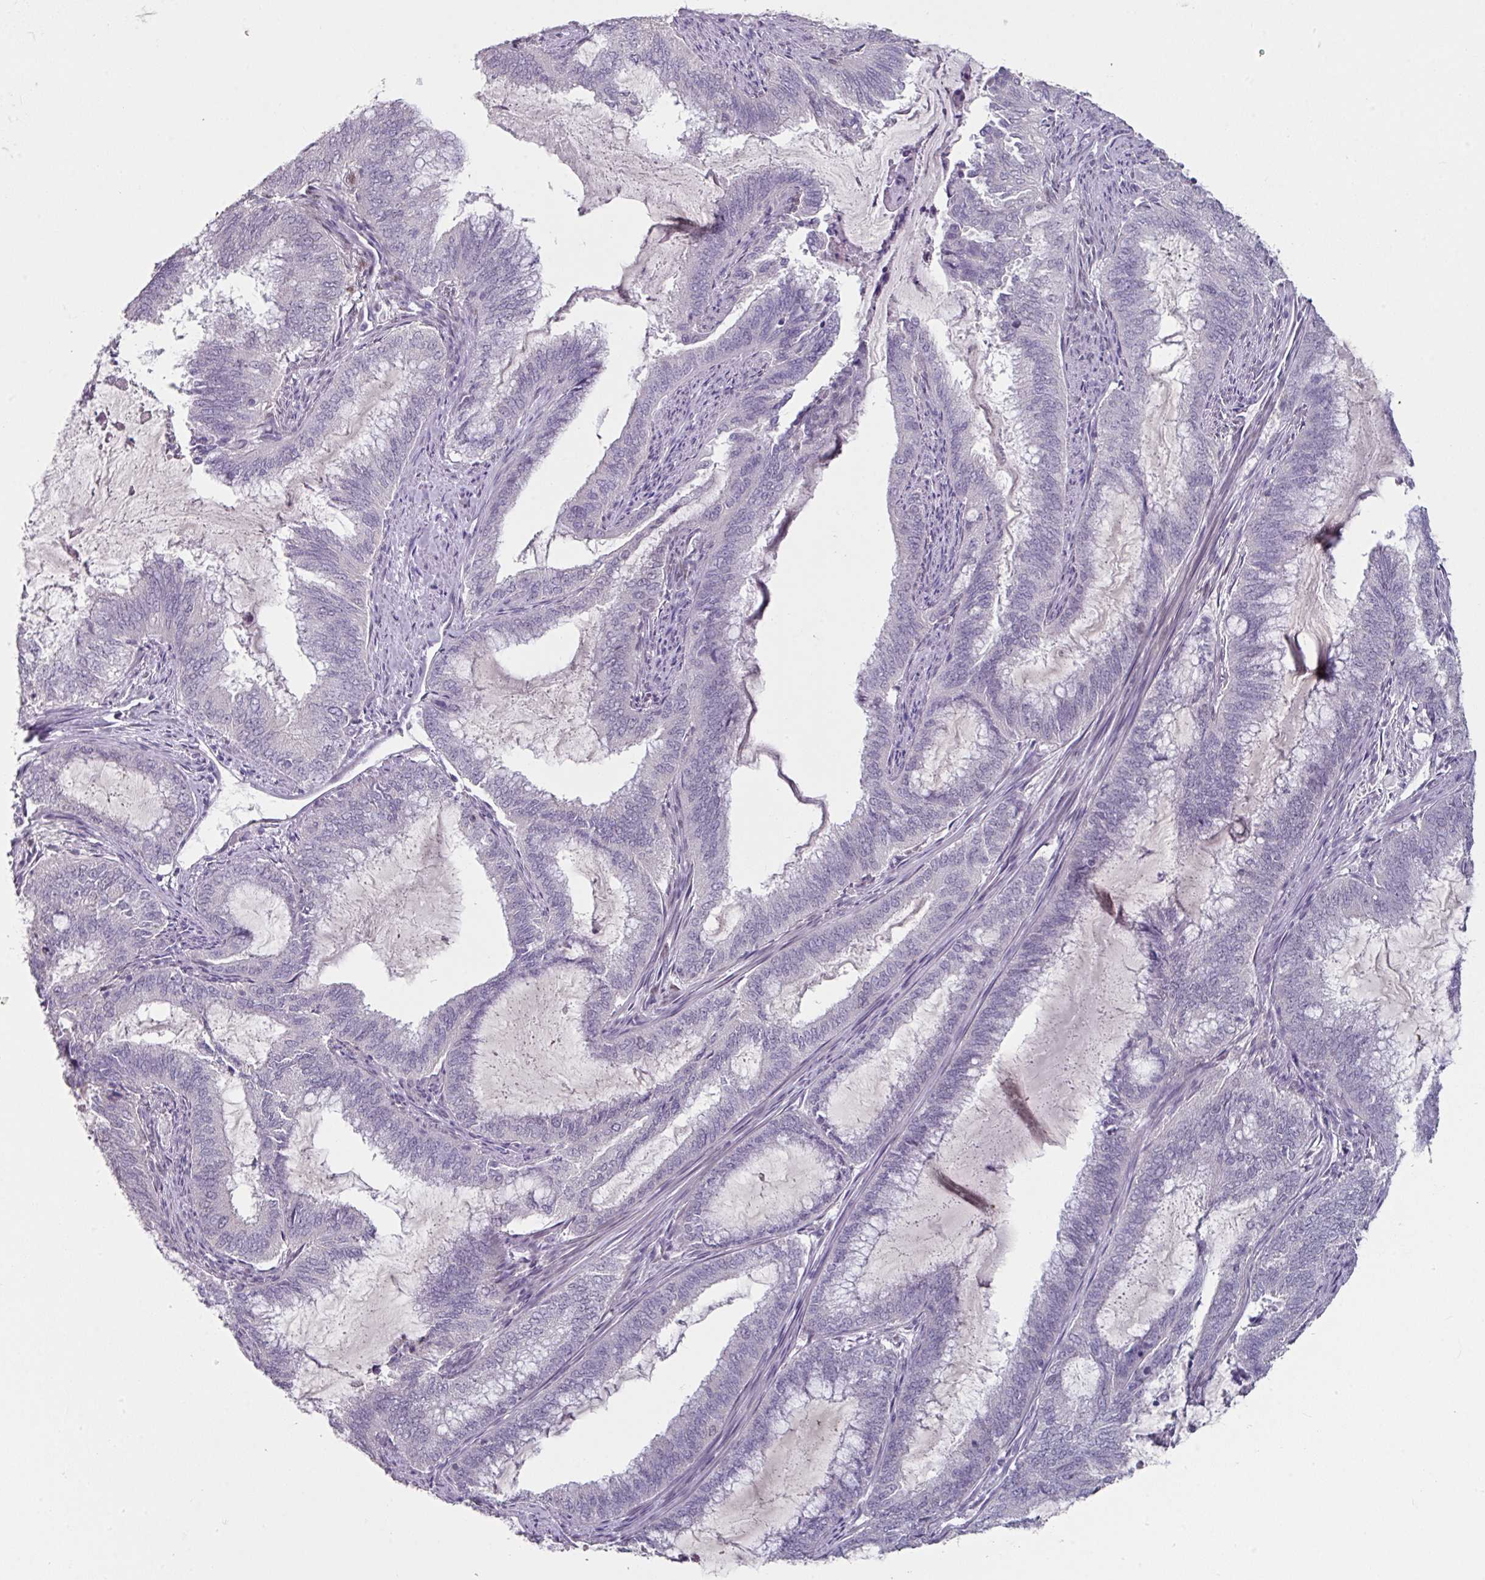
{"staining": {"intensity": "negative", "quantity": "none", "location": "none"}, "tissue": "endometrial cancer", "cell_type": "Tumor cells", "image_type": "cancer", "snomed": [{"axis": "morphology", "description": "Adenocarcinoma, NOS"}, {"axis": "topography", "description": "Endometrium"}], "caption": "This is a histopathology image of immunohistochemistry staining of endometrial cancer (adenocarcinoma), which shows no positivity in tumor cells. (Brightfield microscopy of DAB (3,3'-diaminobenzidine) immunohistochemistry (IHC) at high magnification).", "gene": "ELK1", "patient": {"sex": "female", "age": 51}}